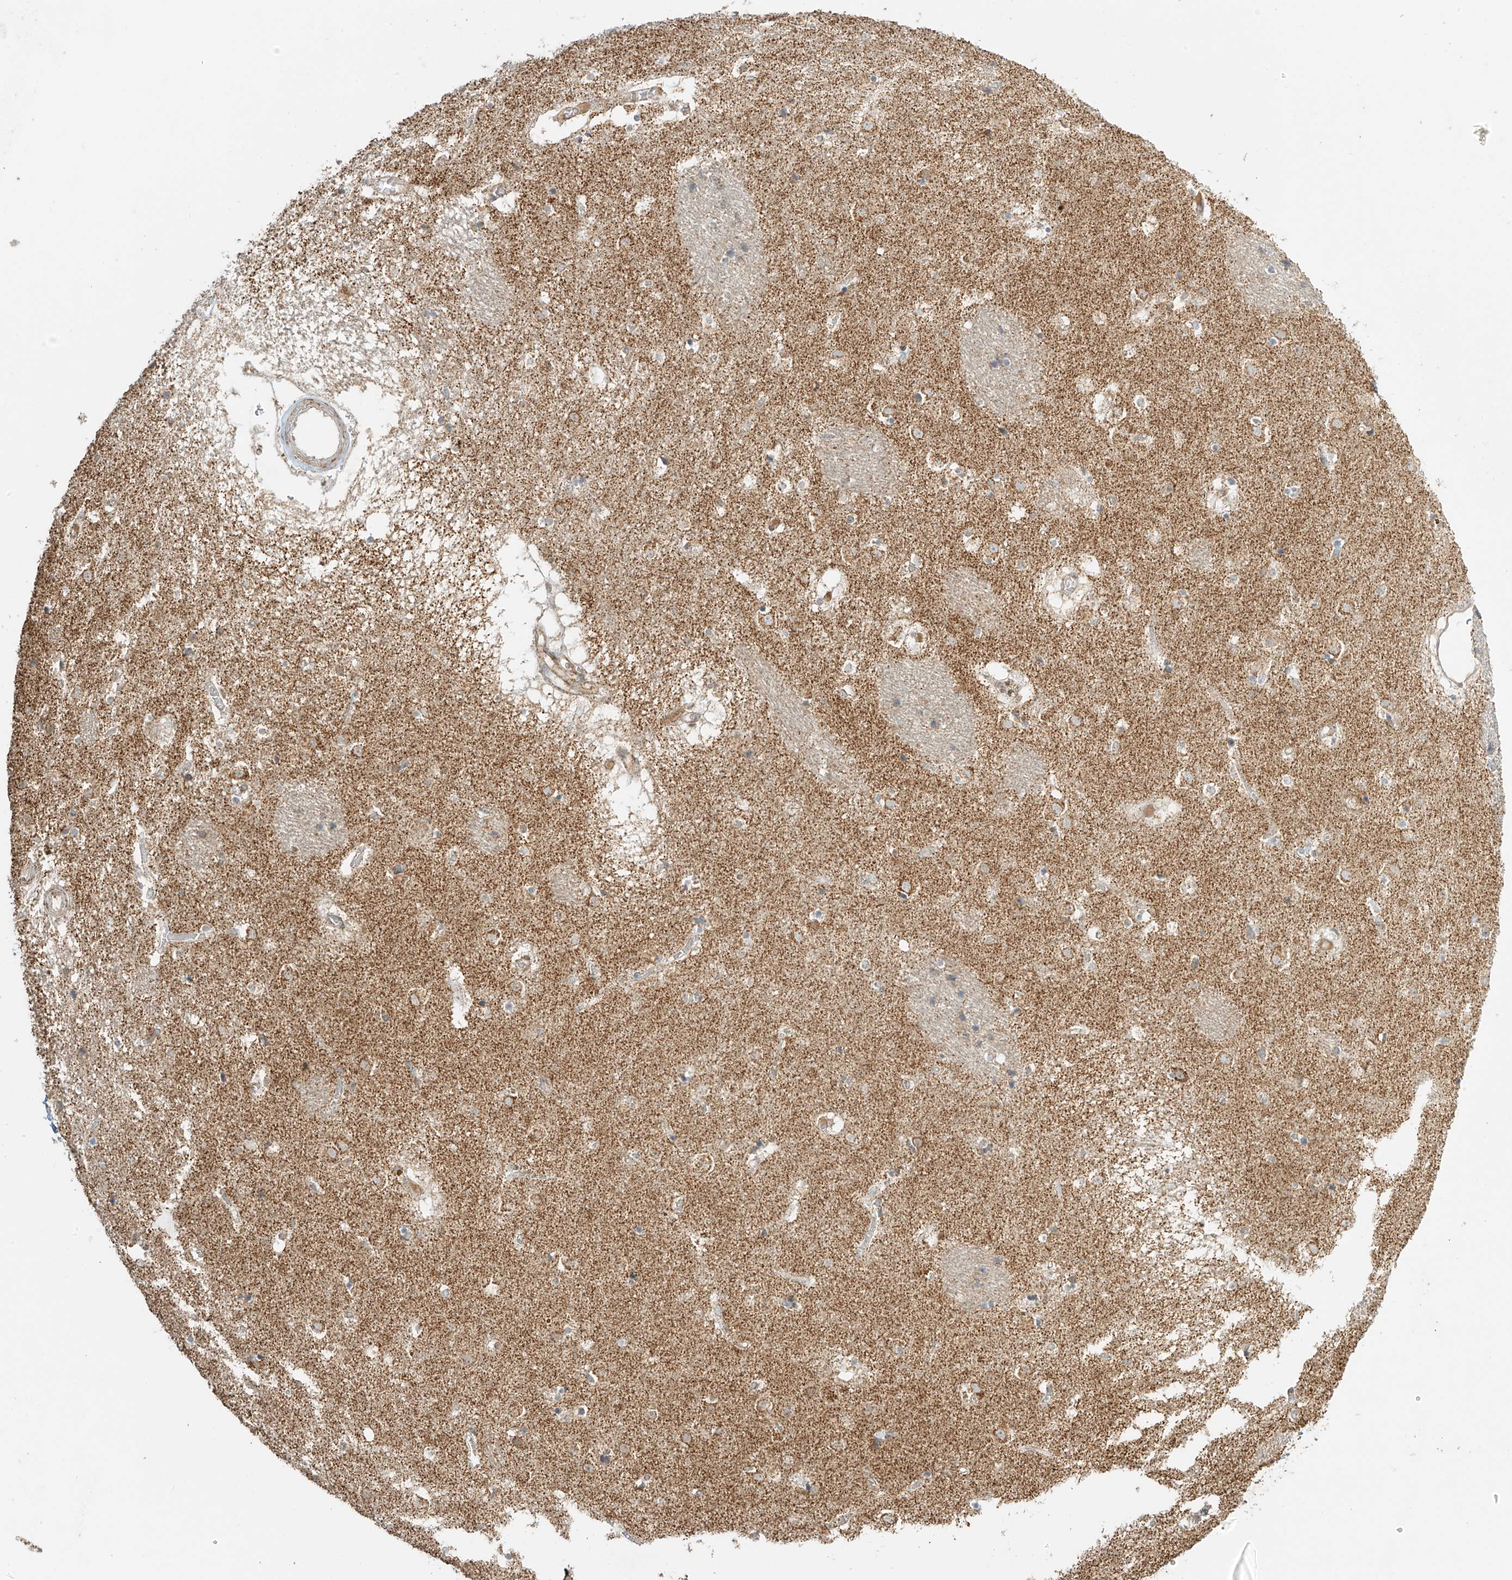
{"staining": {"intensity": "moderate", "quantity": "25%-75%", "location": "cytoplasmic/membranous"}, "tissue": "caudate", "cell_type": "Glial cells", "image_type": "normal", "snomed": [{"axis": "morphology", "description": "Normal tissue, NOS"}, {"axis": "topography", "description": "Lateral ventricle wall"}], "caption": "This histopathology image shows normal caudate stained with IHC to label a protein in brown. The cytoplasmic/membranous of glial cells show moderate positivity for the protein. Nuclei are counter-stained blue.", "gene": "MIPEP", "patient": {"sex": "male", "age": 70}}